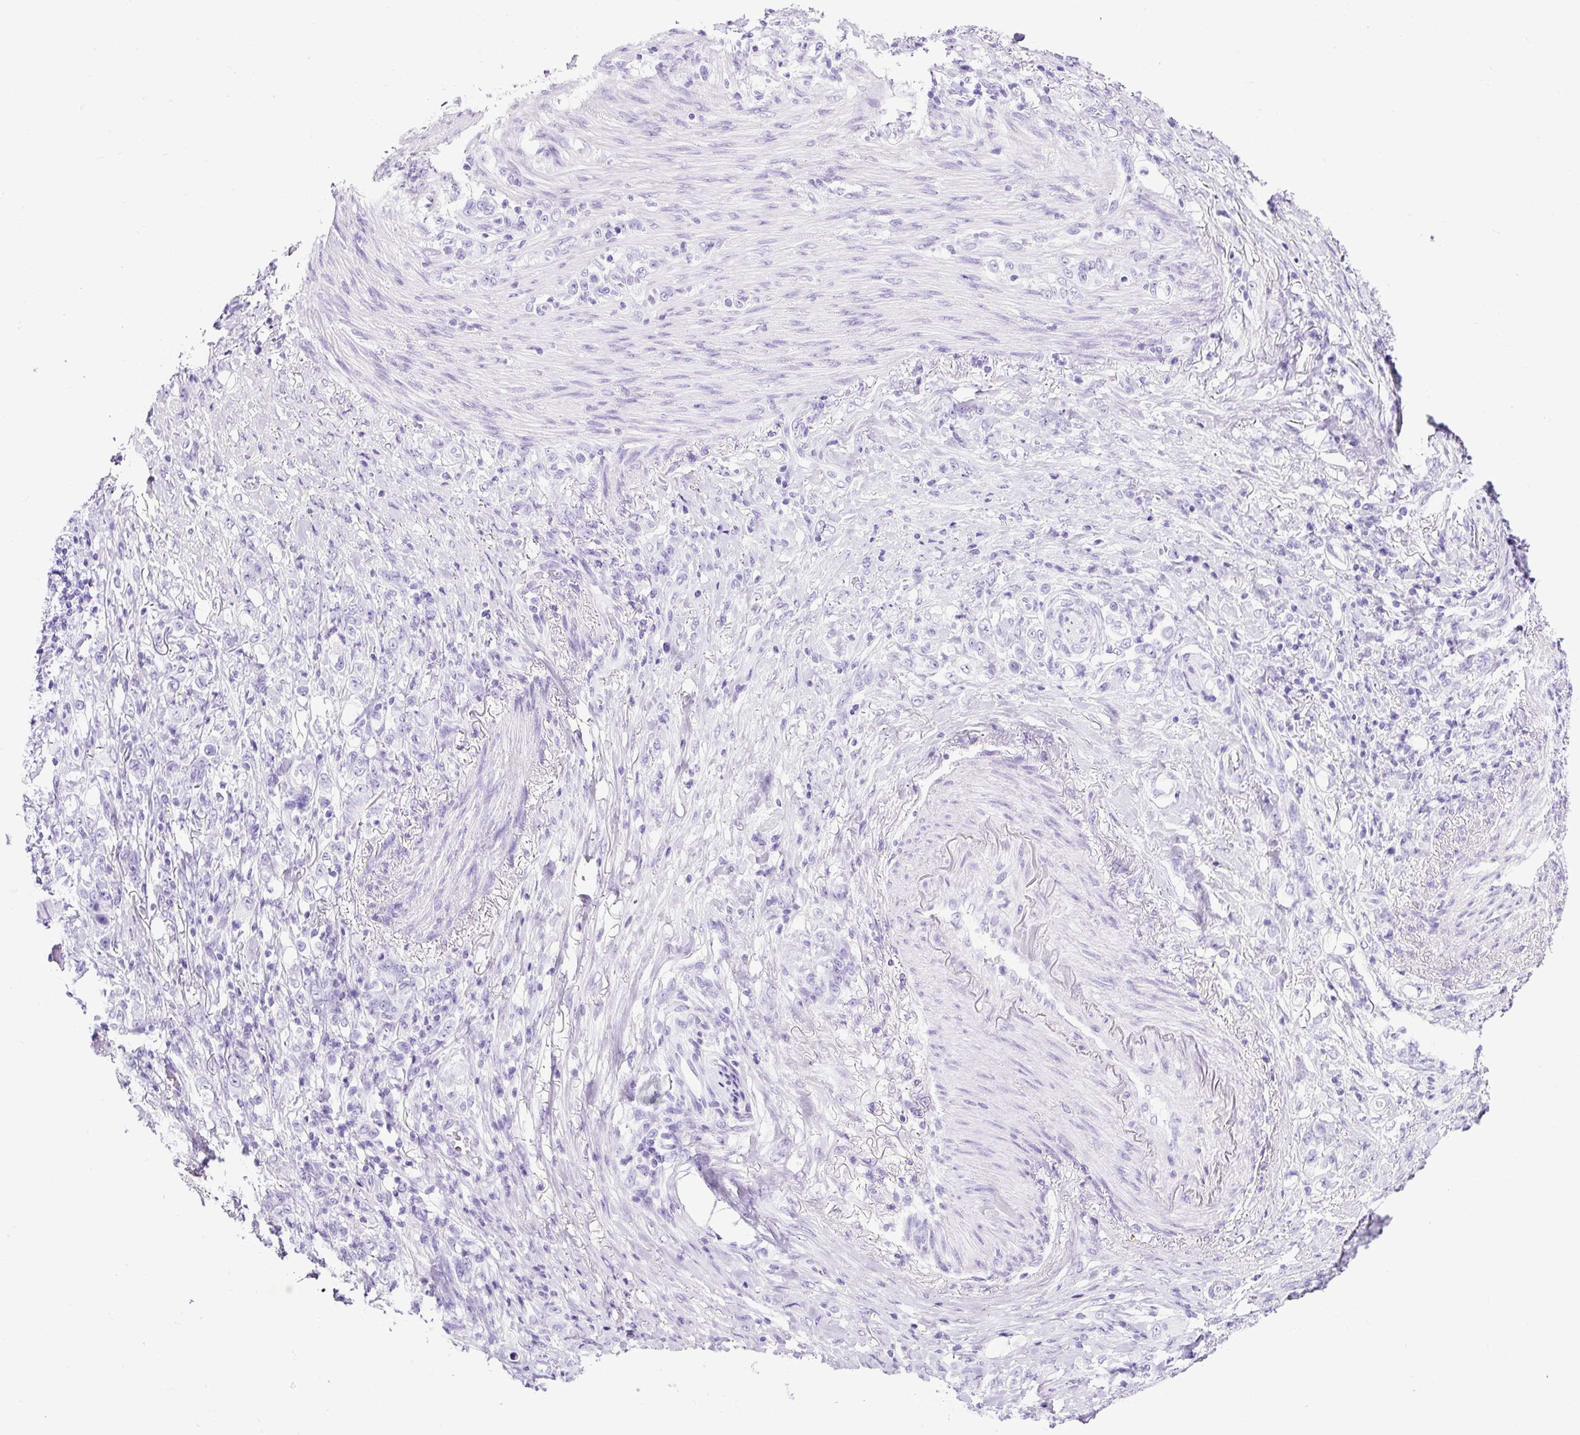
{"staining": {"intensity": "negative", "quantity": "none", "location": "none"}, "tissue": "stomach cancer", "cell_type": "Tumor cells", "image_type": "cancer", "snomed": [{"axis": "morphology", "description": "Adenocarcinoma, NOS"}, {"axis": "topography", "description": "Stomach"}], "caption": "A histopathology image of adenocarcinoma (stomach) stained for a protein shows no brown staining in tumor cells.", "gene": "CEL", "patient": {"sex": "female", "age": 79}}